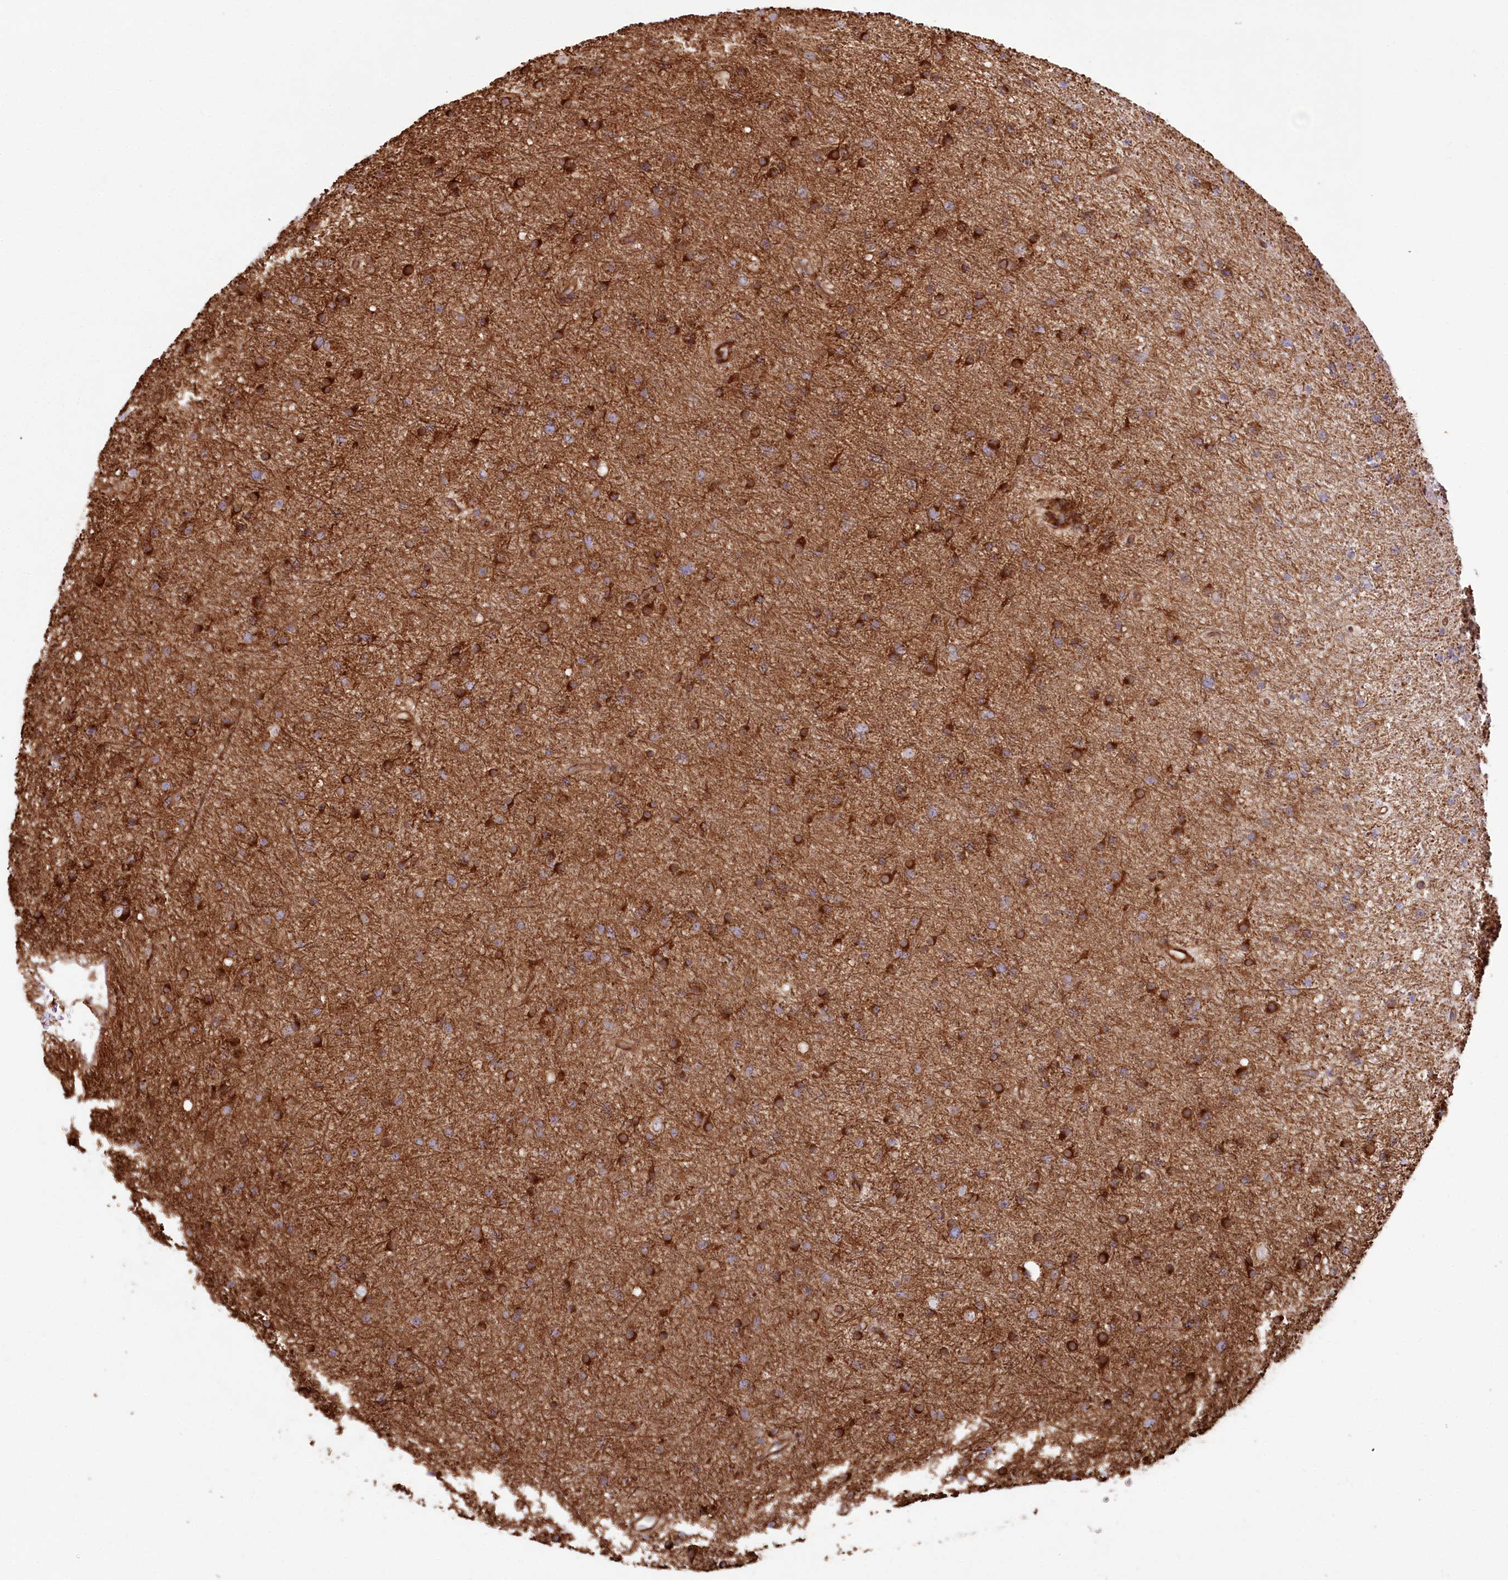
{"staining": {"intensity": "strong", "quantity": "25%-75%", "location": "cytoplasmic/membranous"}, "tissue": "glioma", "cell_type": "Tumor cells", "image_type": "cancer", "snomed": [{"axis": "morphology", "description": "Glioma, malignant, Low grade"}, {"axis": "topography", "description": "Cerebral cortex"}], "caption": "Malignant low-grade glioma stained with IHC demonstrates strong cytoplasmic/membranous positivity in approximately 25%-75% of tumor cells.", "gene": "SUMF1", "patient": {"sex": "female", "age": 39}}